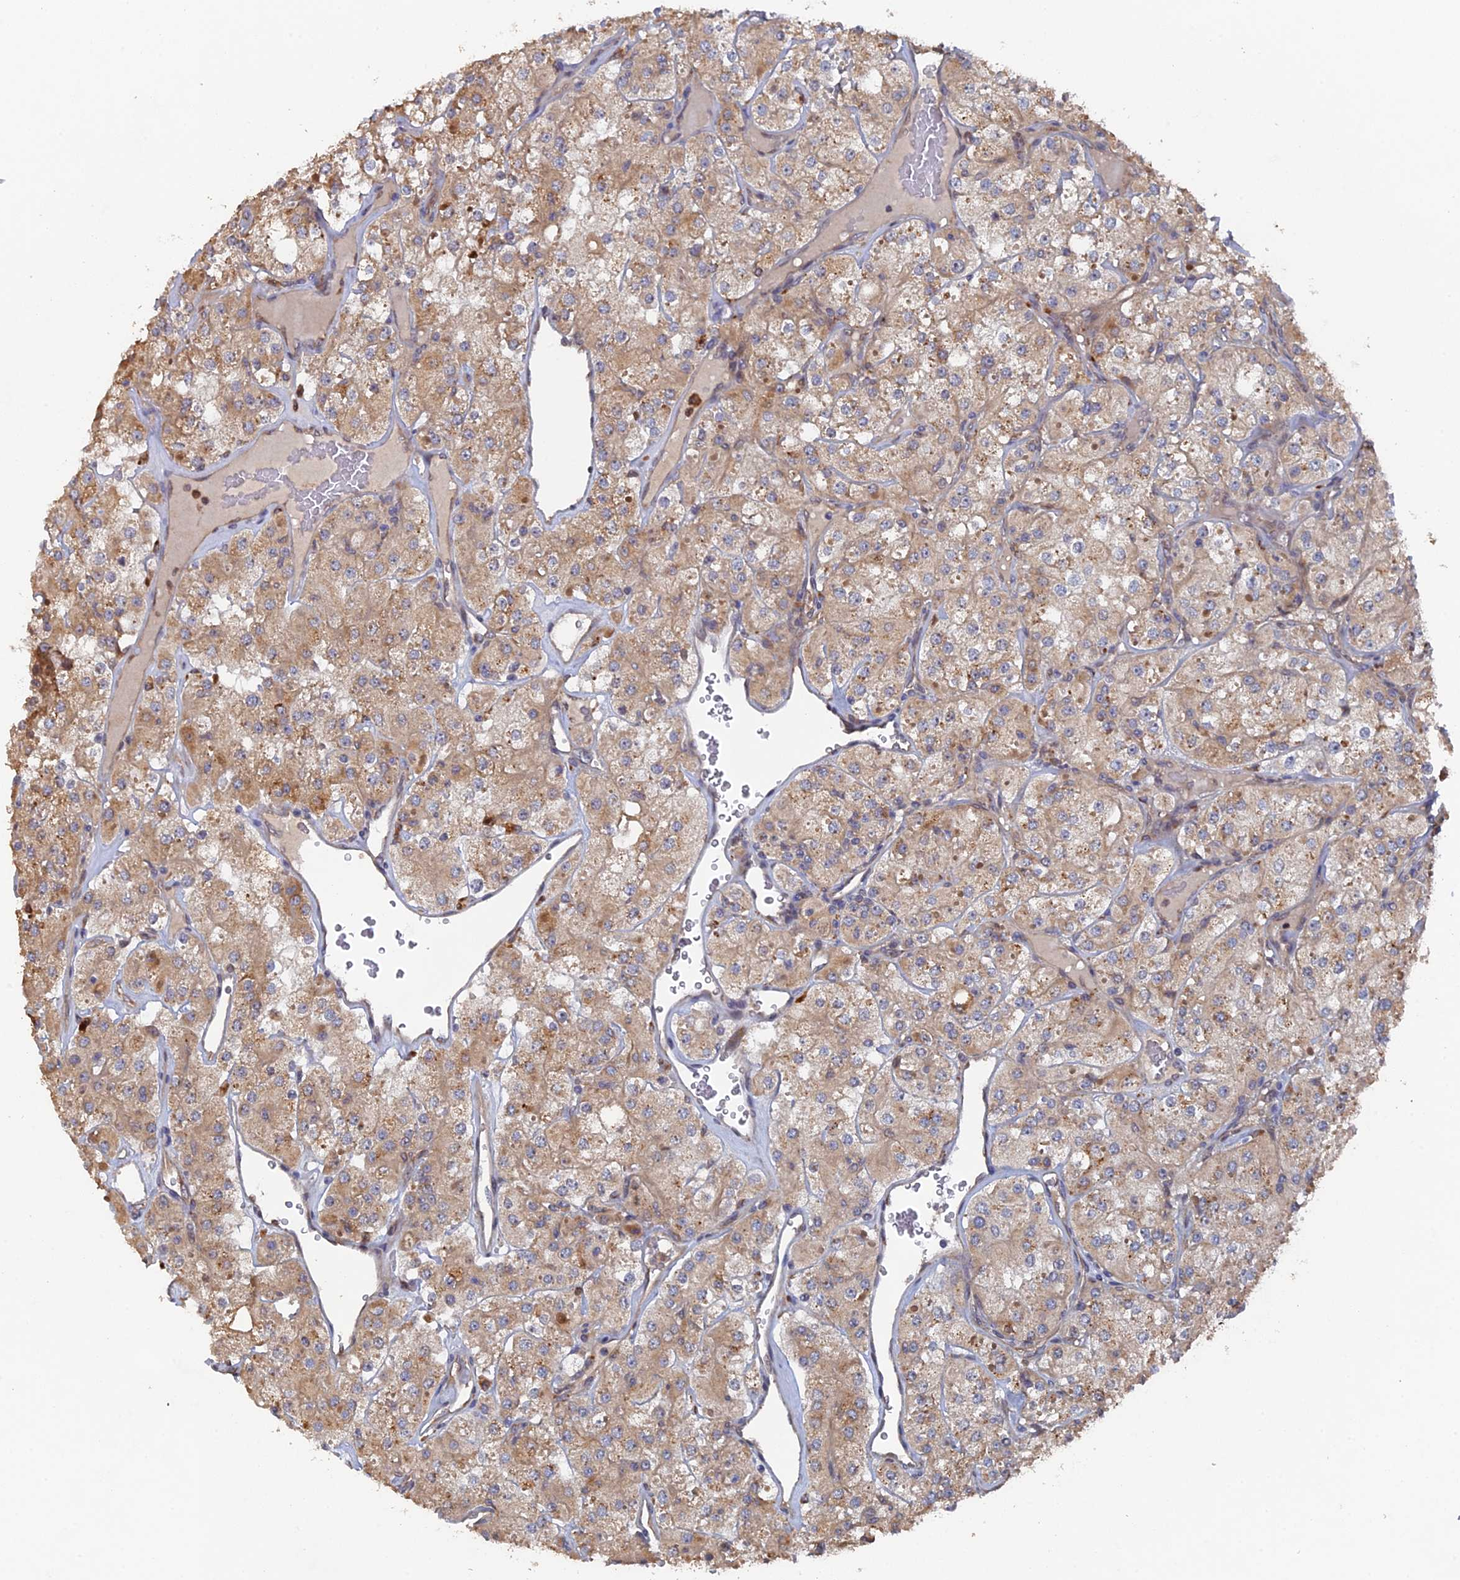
{"staining": {"intensity": "weak", "quantity": ">75%", "location": "cytoplasmic/membranous"}, "tissue": "renal cancer", "cell_type": "Tumor cells", "image_type": "cancer", "snomed": [{"axis": "morphology", "description": "Adenocarcinoma, NOS"}, {"axis": "topography", "description": "Kidney"}], "caption": "Immunohistochemical staining of human renal cancer exhibits weak cytoplasmic/membranous protein positivity in about >75% of tumor cells.", "gene": "VPS37C", "patient": {"sex": "male", "age": 77}}